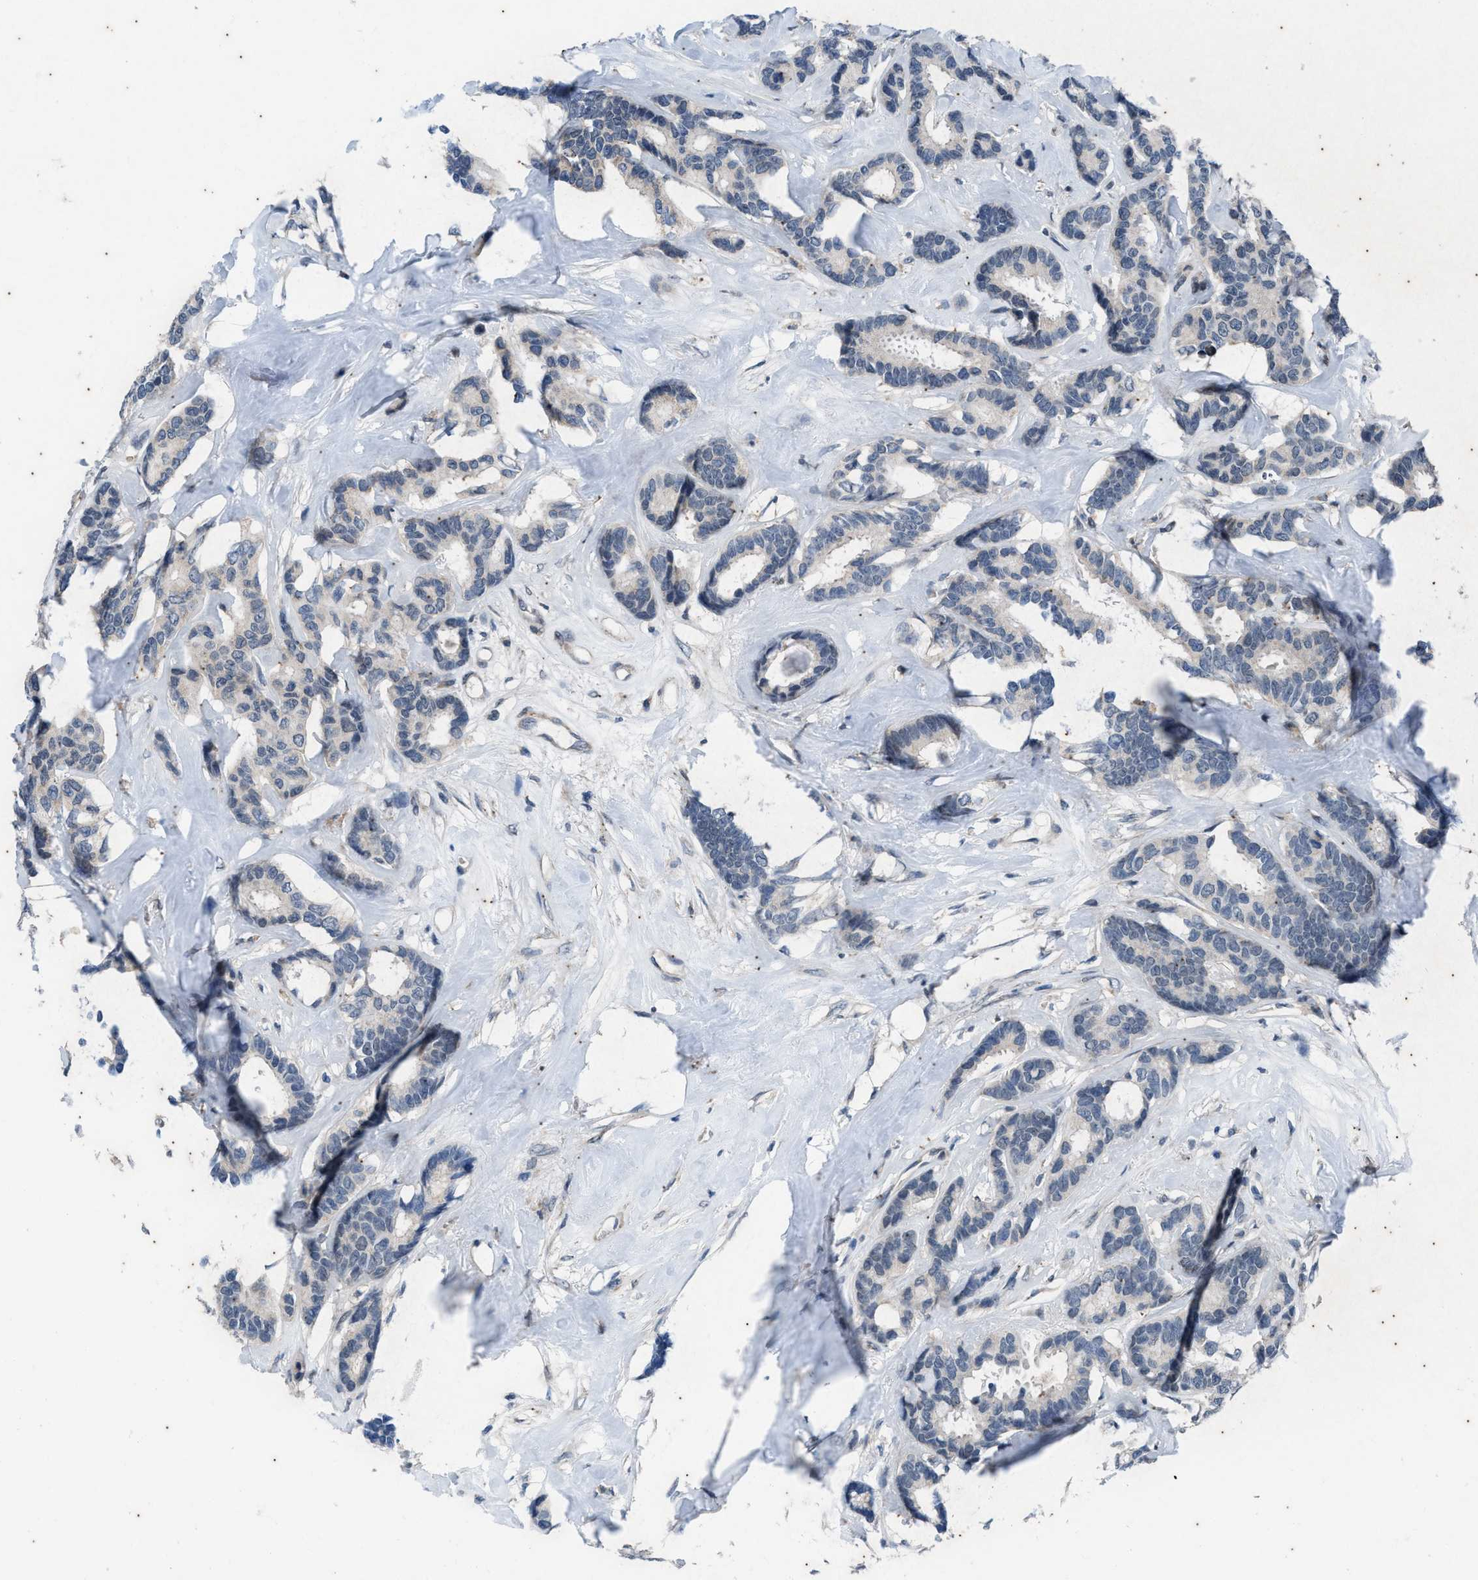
{"staining": {"intensity": "negative", "quantity": "none", "location": "none"}, "tissue": "breast cancer", "cell_type": "Tumor cells", "image_type": "cancer", "snomed": [{"axis": "morphology", "description": "Duct carcinoma"}, {"axis": "topography", "description": "Breast"}], "caption": "High power microscopy image of an immunohistochemistry (IHC) micrograph of breast cancer, revealing no significant expression in tumor cells.", "gene": "KIF24", "patient": {"sex": "female", "age": 87}}